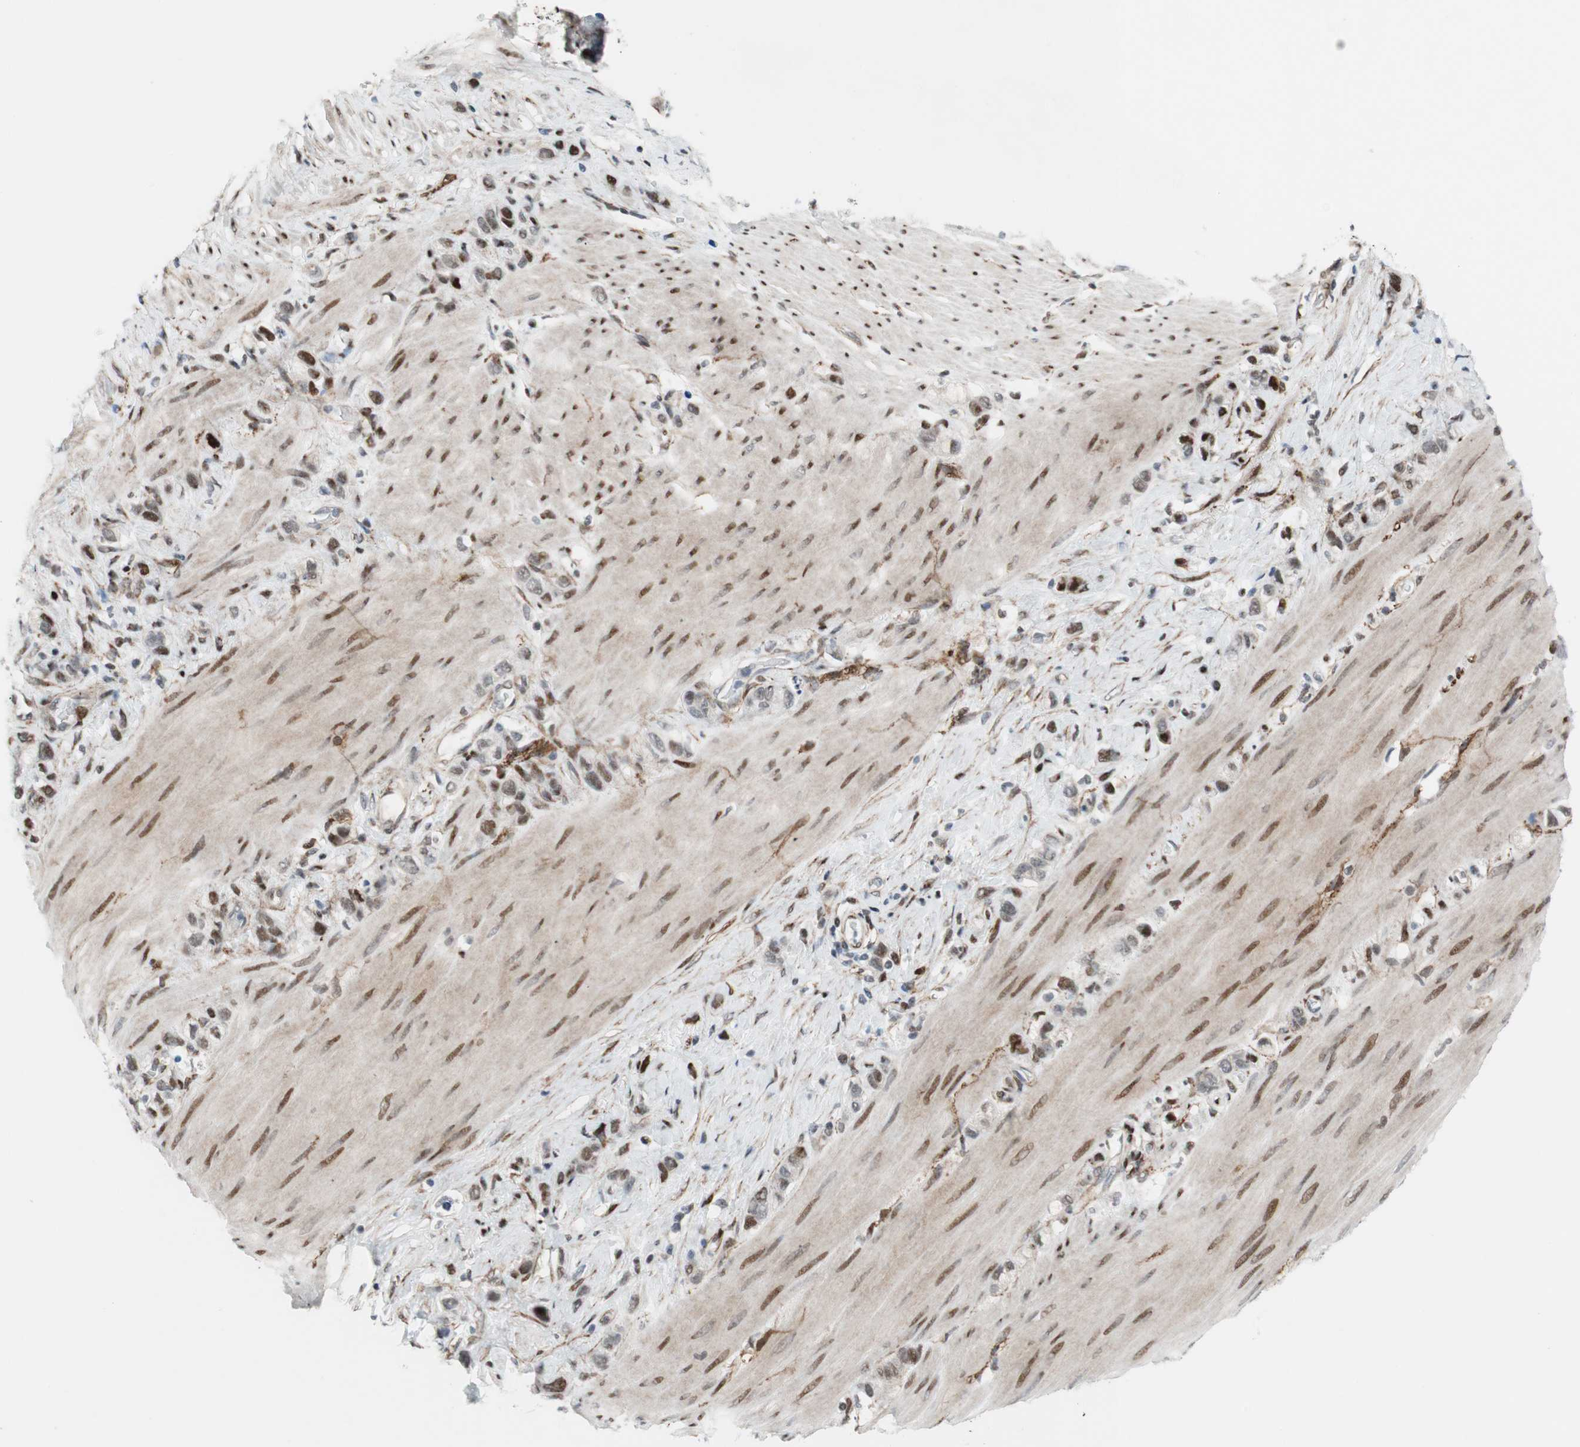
{"staining": {"intensity": "moderate", "quantity": "<25%", "location": "nuclear"}, "tissue": "stomach cancer", "cell_type": "Tumor cells", "image_type": "cancer", "snomed": [{"axis": "morphology", "description": "Normal tissue, NOS"}, {"axis": "morphology", "description": "Adenocarcinoma, NOS"}, {"axis": "morphology", "description": "Adenocarcinoma, High grade"}, {"axis": "topography", "description": "Stomach, upper"}, {"axis": "topography", "description": "Stomach"}], "caption": "Protein staining of stomach adenocarcinoma (high-grade) tissue shows moderate nuclear staining in approximately <25% of tumor cells.", "gene": "FBXO44", "patient": {"sex": "female", "age": 65}}